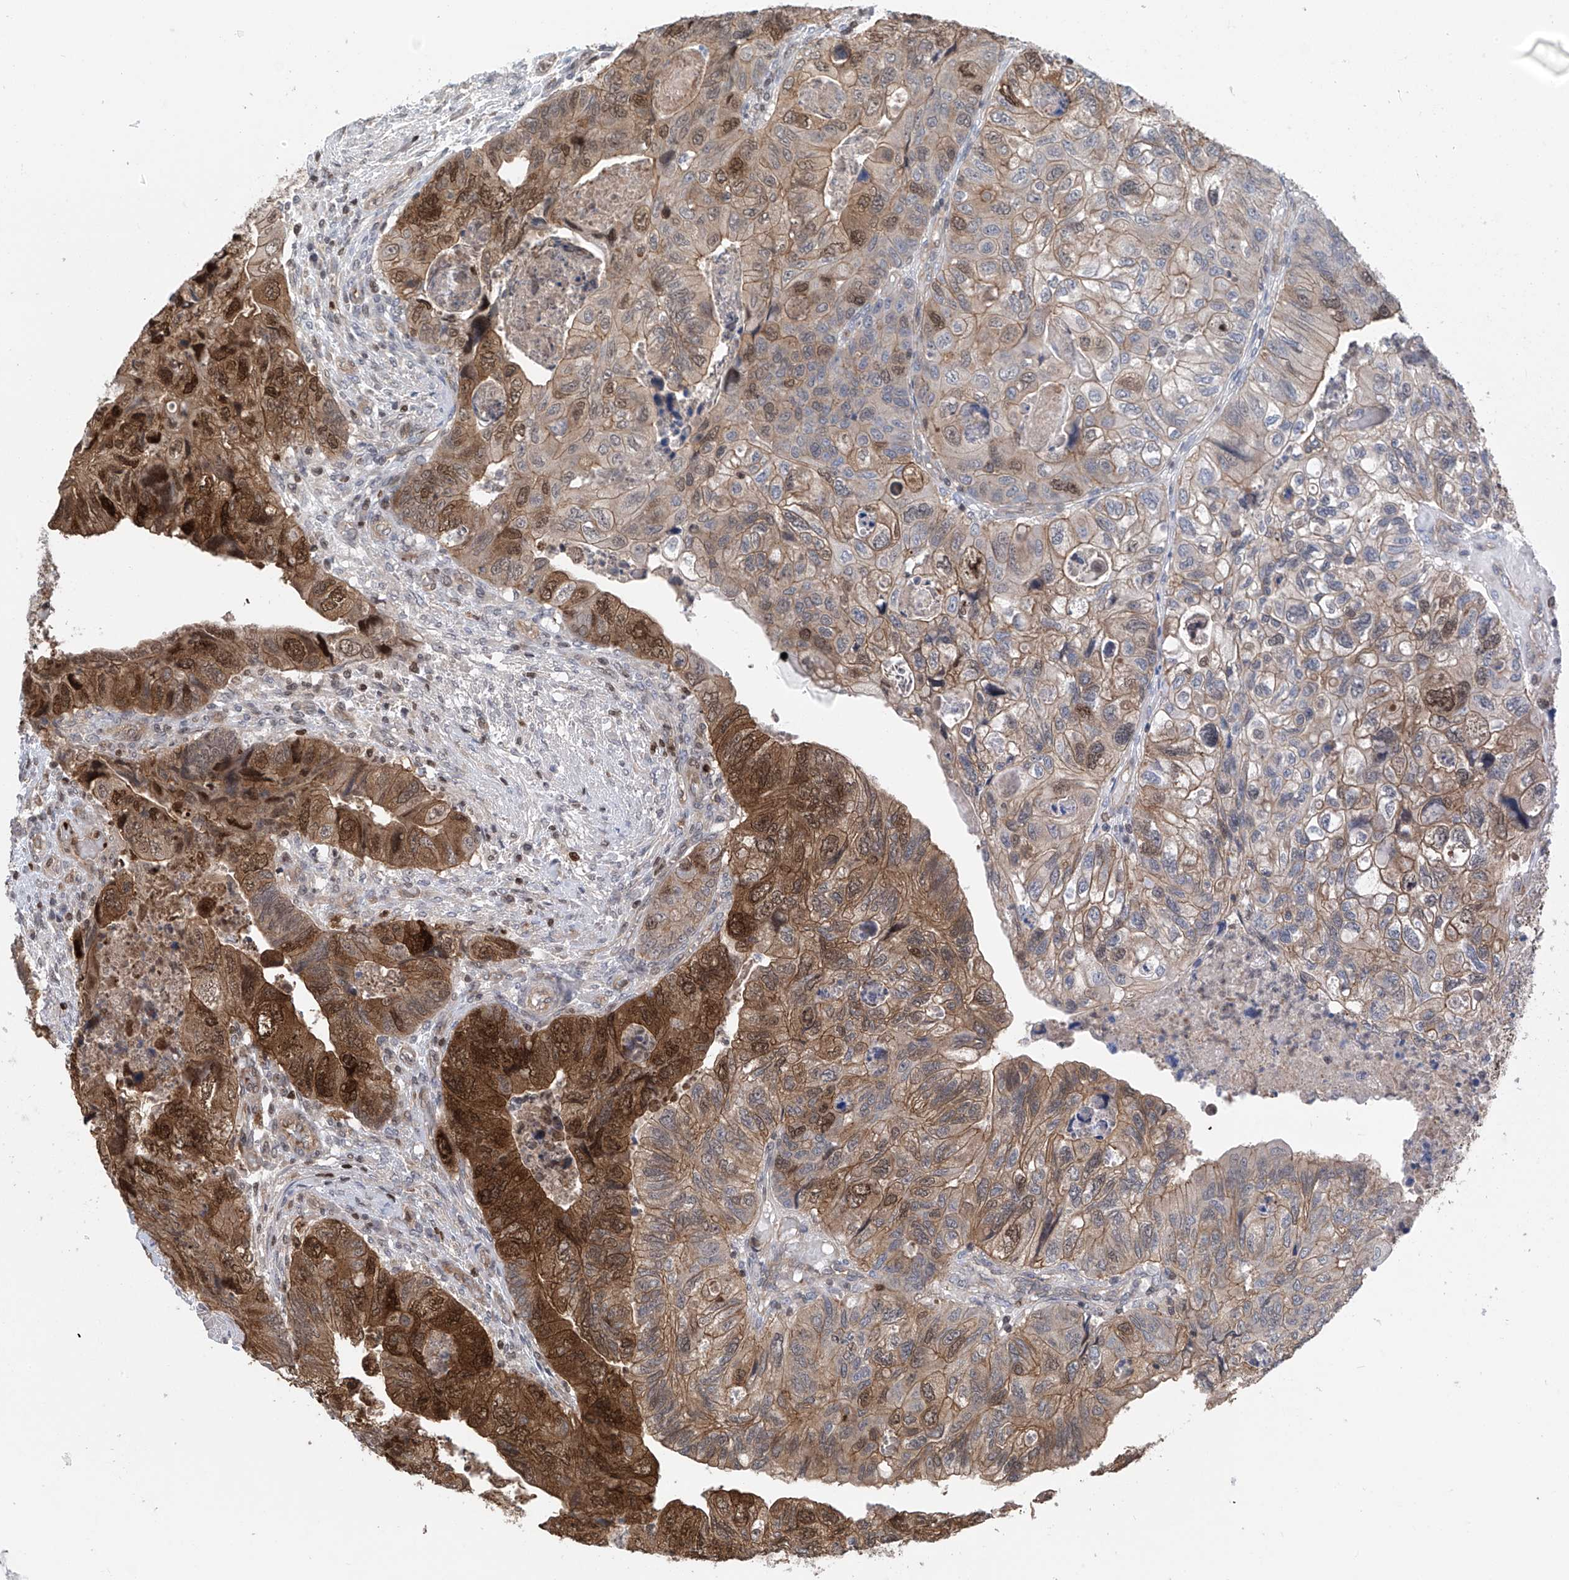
{"staining": {"intensity": "strong", "quantity": "25%-75%", "location": "cytoplasmic/membranous,nuclear"}, "tissue": "colorectal cancer", "cell_type": "Tumor cells", "image_type": "cancer", "snomed": [{"axis": "morphology", "description": "Adenocarcinoma, NOS"}, {"axis": "topography", "description": "Rectum"}], "caption": "High-magnification brightfield microscopy of adenocarcinoma (colorectal) stained with DAB (brown) and counterstained with hematoxylin (blue). tumor cells exhibit strong cytoplasmic/membranous and nuclear staining is present in approximately25%-75% of cells.", "gene": "DNAJC9", "patient": {"sex": "male", "age": 63}}